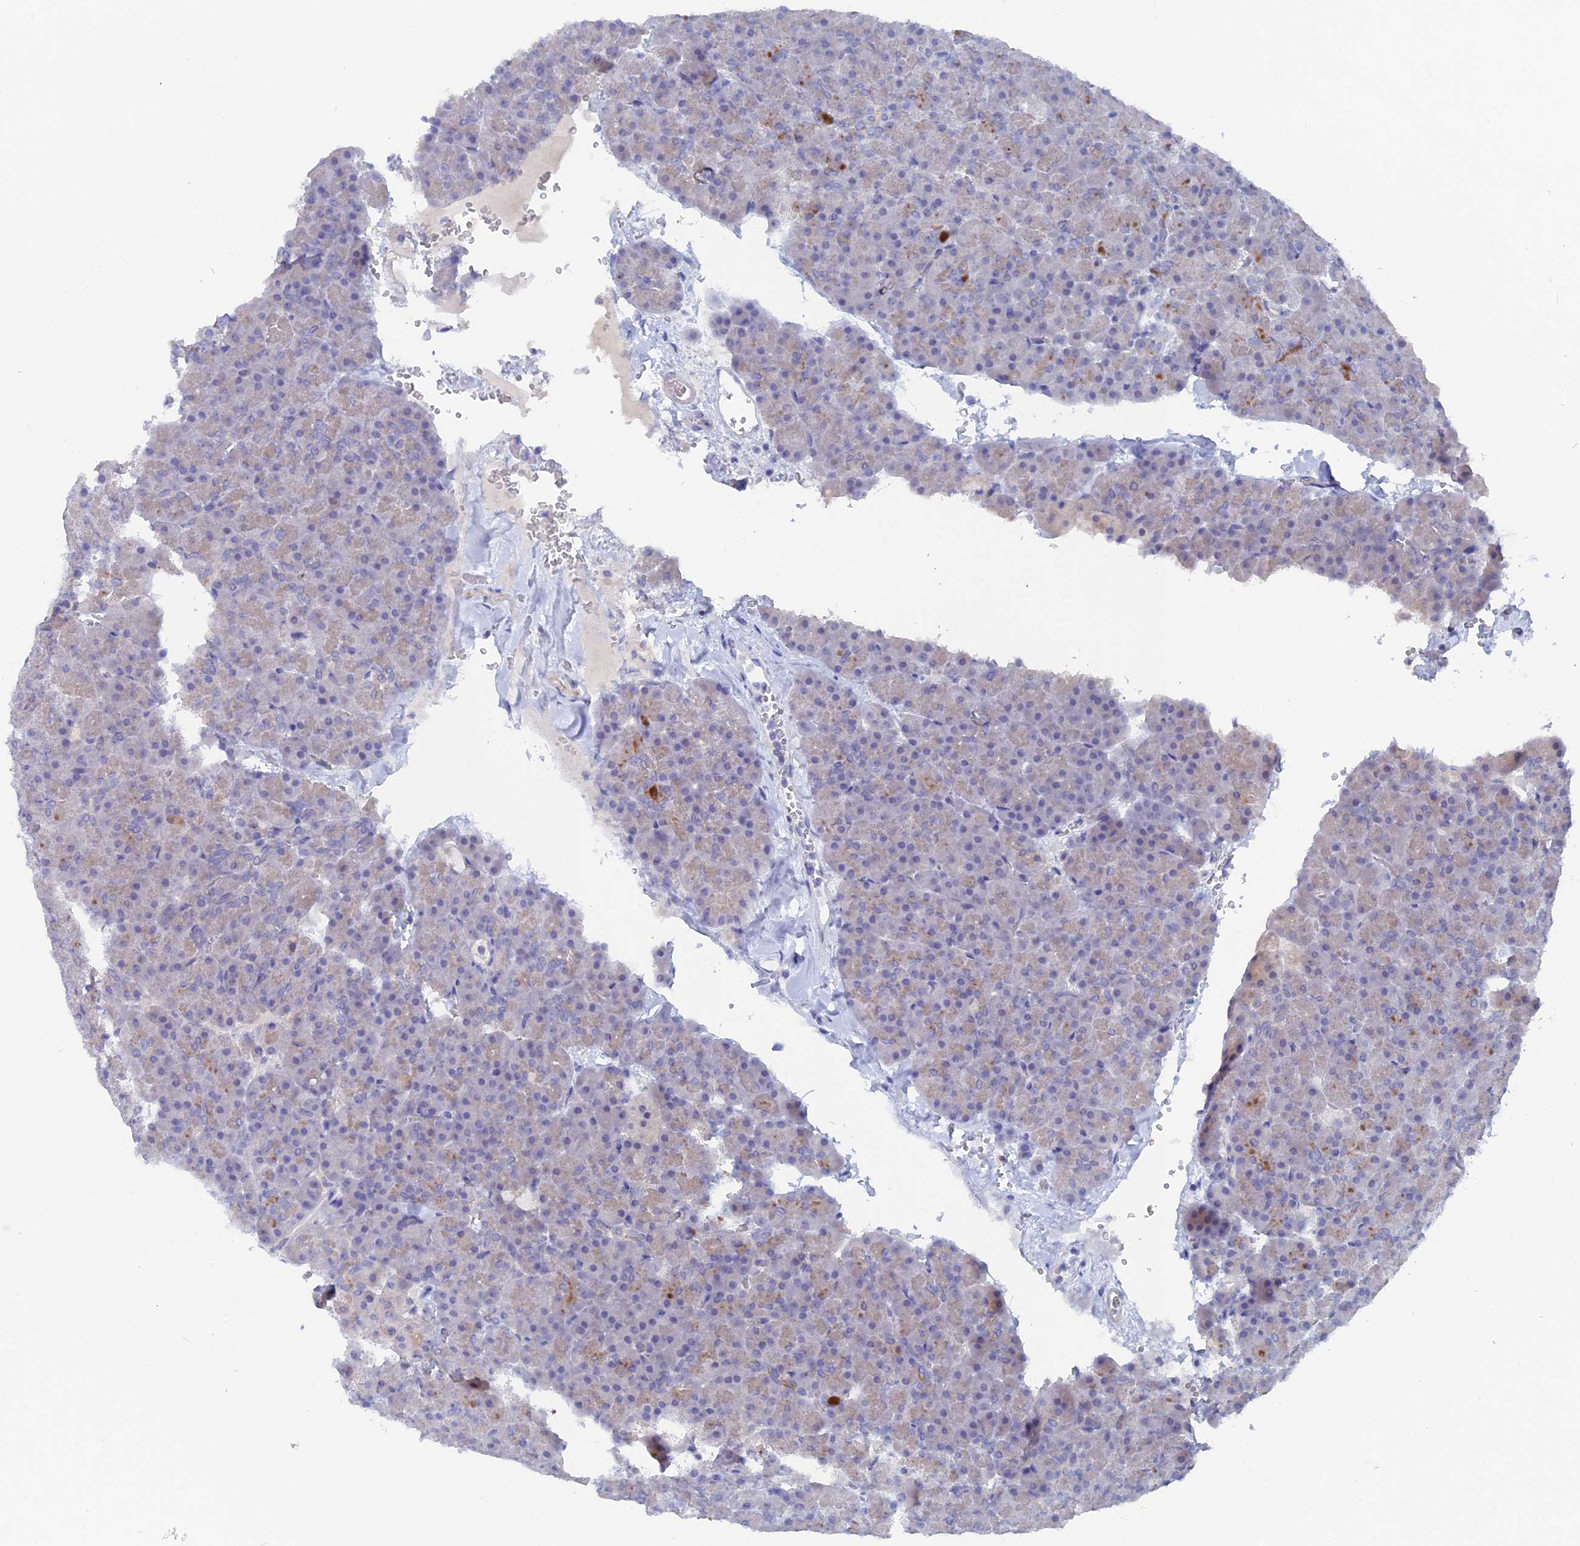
{"staining": {"intensity": "moderate", "quantity": "<25%", "location": "cytoplasmic/membranous"}, "tissue": "pancreas", "cell_type": "Exocrine glandular cells", "image_type": "normal", "snomed": [{"axis": "morphology", "description": "Normal tissue, NOS"}, {"axis": "topography", "description": "Pancreas"}], "caption": "Pancreas stained with immunohistochemistry demonstrates moderate cytoplasmic/membranous expression in approximately <25% of exocrine glandular cells.", "gene": "DACT3", "patient": {"sex": "male", "age": 36}}